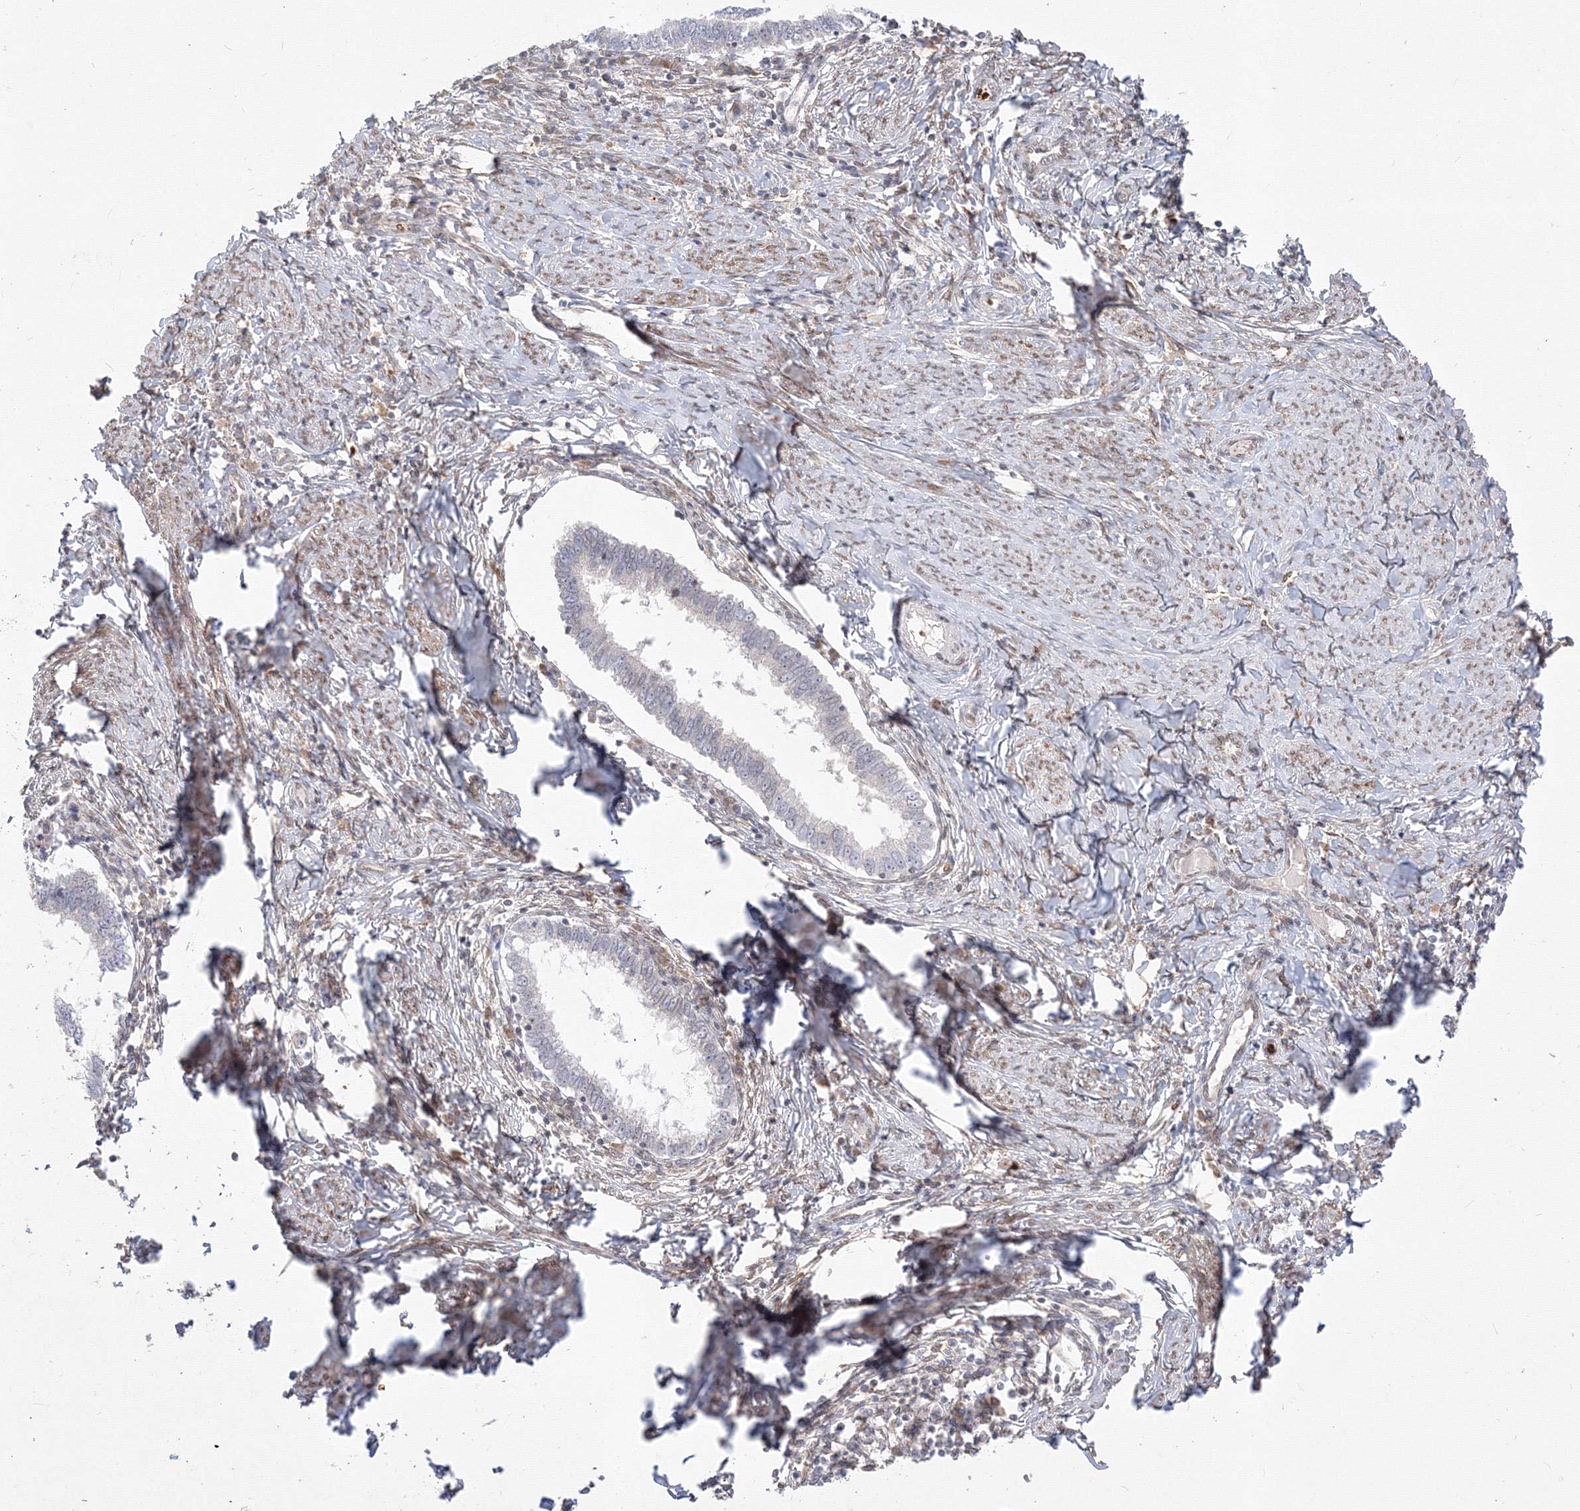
{"staining": {"intensity": "moderate", "quantity": "<25%", "location": "cytoplasmic/membranous,nuclear"}, "tissue": "cervical cancer", "cell_type": "Tumor cells", "image_type": "cancer", "snomed": [{"axis": "morphology", "description": "Adenocarcinoma, NOS"}, {"axis": "topography", "description": "Cervix"}], "caption": "Protein analysis of cervical cancer (adenocarcinoma) tissue shows moderate cytoplasmic/membranous and nuclear expression in approximately <25% of tumor cells.", "gene": "DNAJB2", "patient": {"sex": "female", "age": 36}}